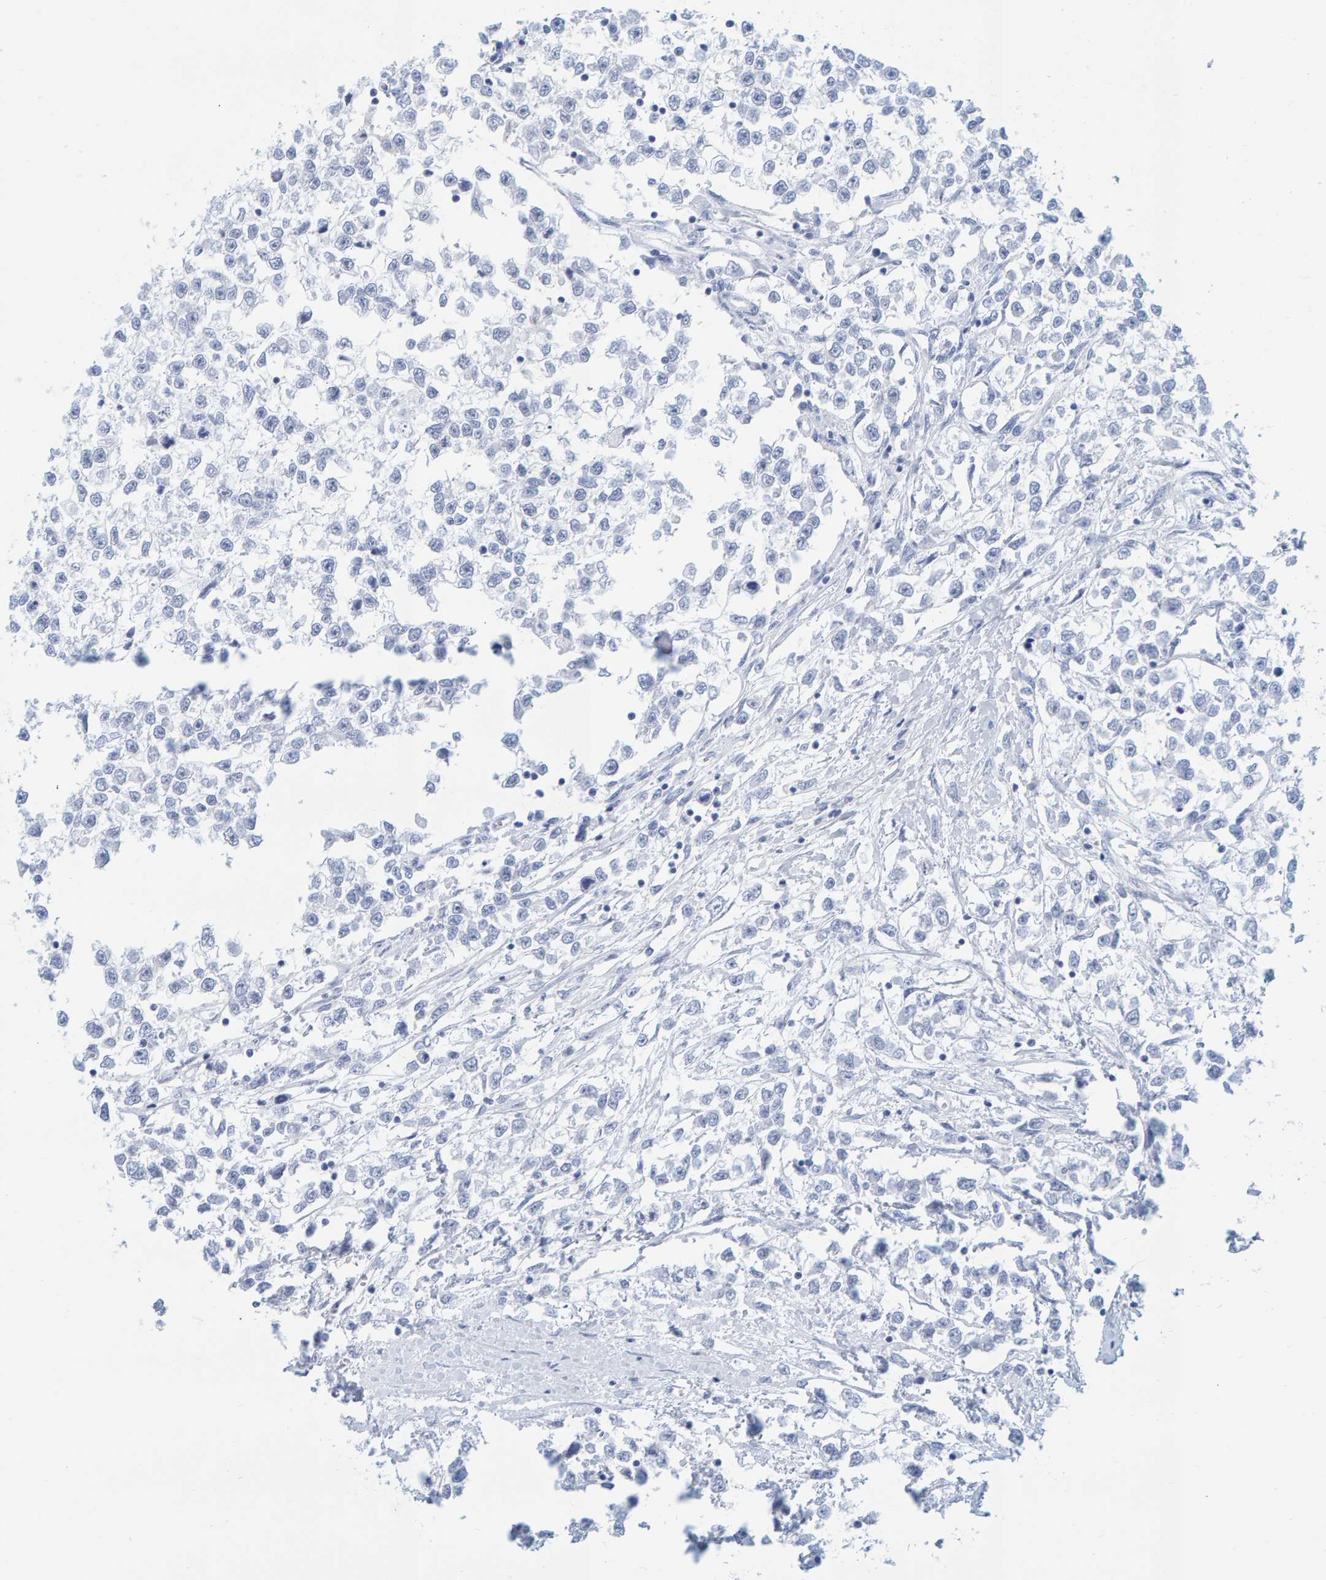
{"staining": {"intensity": "negative", "quantity": "none", "location": "none"}, "tissue": "testis cancer", "cell_type": "Tumor cells", "image_type": "cancer", "snomed": [{"axis": "morphology", "description": "Seminoma, NOS"}, {"axis": "morphology", "description": "Carcinoma, Embryonal, NOS"}, {"axis": "topography", "description": "Testis"}], "caption": "The IHC image has no significant positivity in tumor cells of testis cancer (embryonal carcinoma) tissue.", "gene": "SFTPC", "patient": {"sex": "male", "age": 51}}